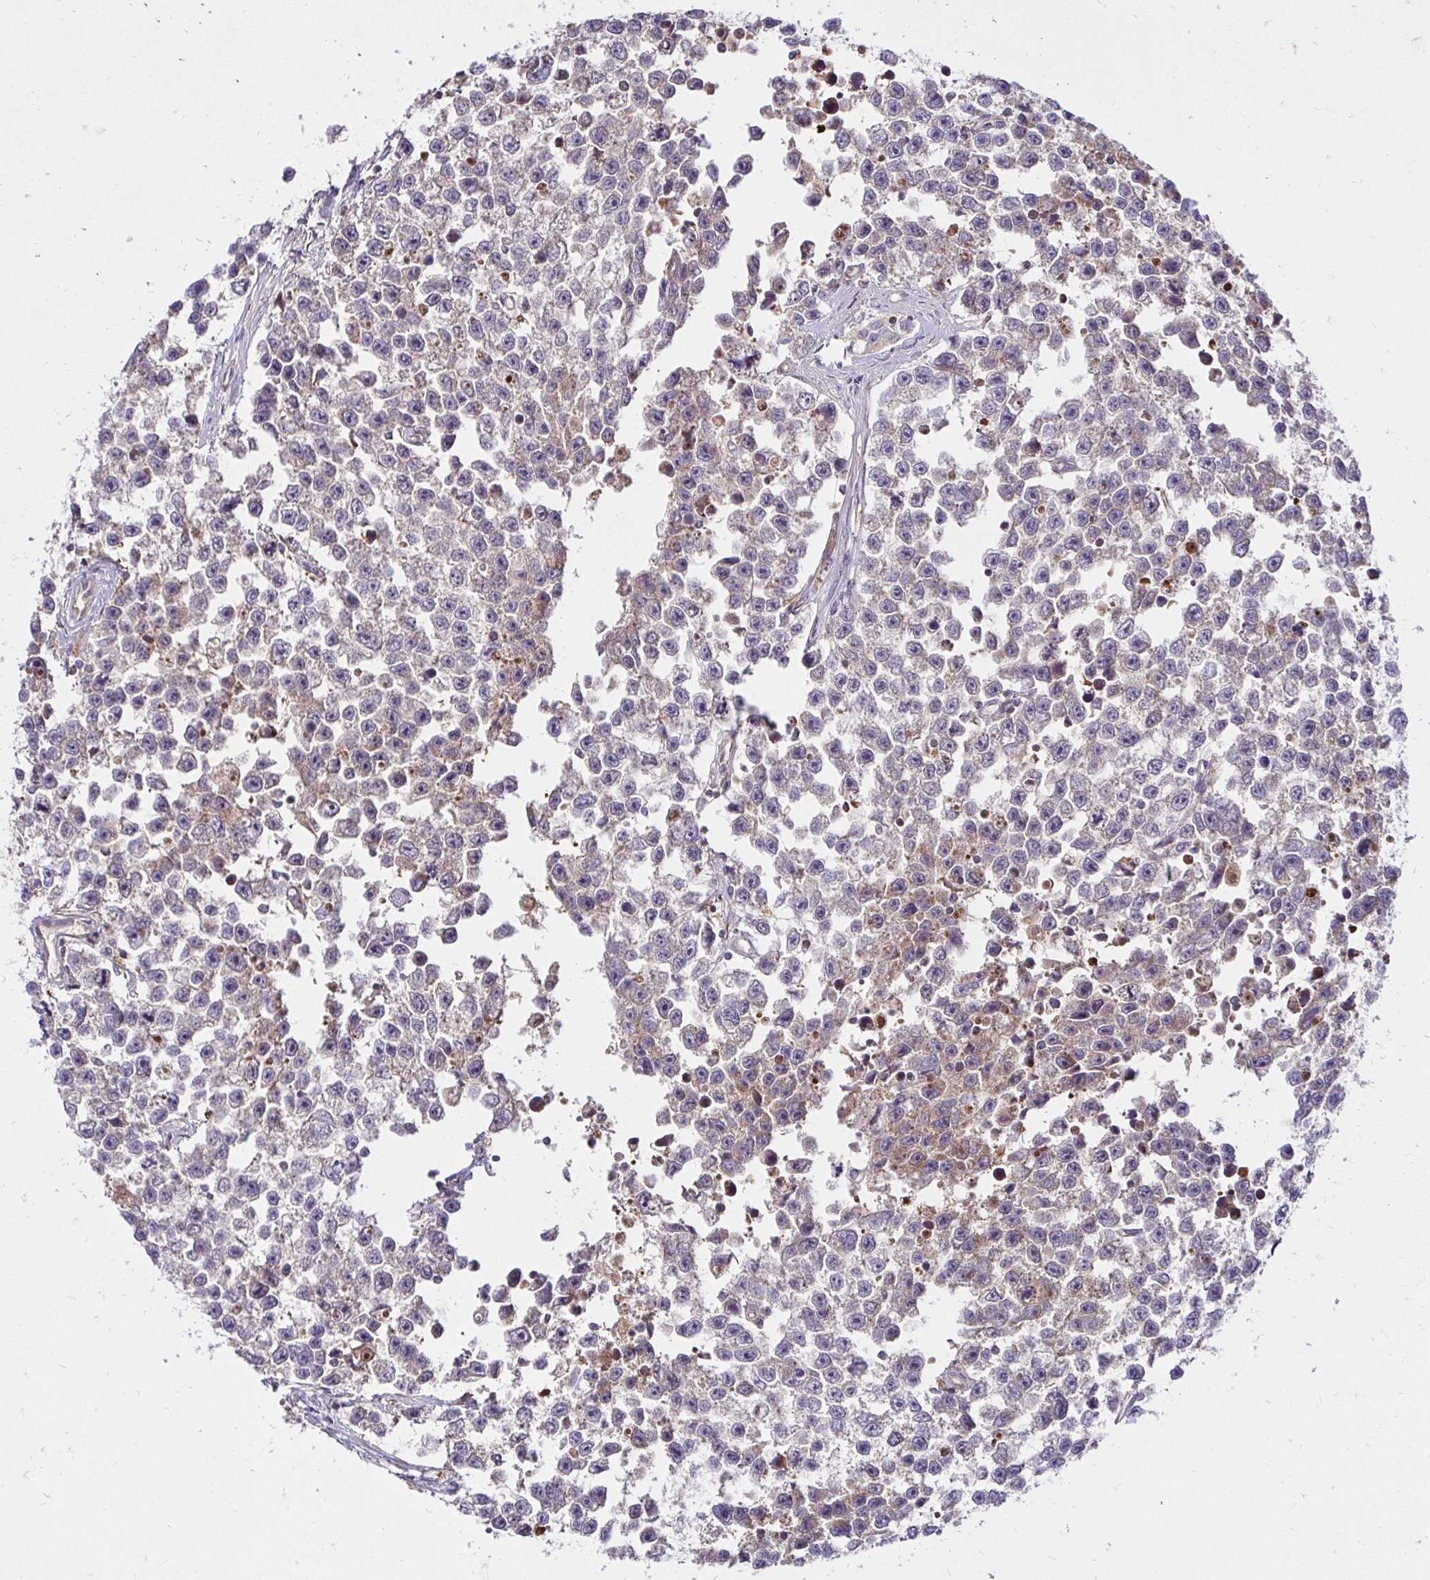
{"staining": {"intensity": "negative", "quantity": "none", "location": "none"}, "tissue": "testis cancer", "cell_type": "Tumor cells", "image_type": "cancer", "snomed": [{"axis": "morphology", "description": "Seminoma, NOS"}, {"axis": "topography", "description": "Testis"}], "caption": "Immunohistochemistry of human testis cancer (seminoma) demonstrates no staining in tumor cells. The staining is performed using DAB brown chromogen with nuclei counter-stained in using hematoxylin.", "gene": "ITGA2", "patient": {"sex": "male", "age": 26}}